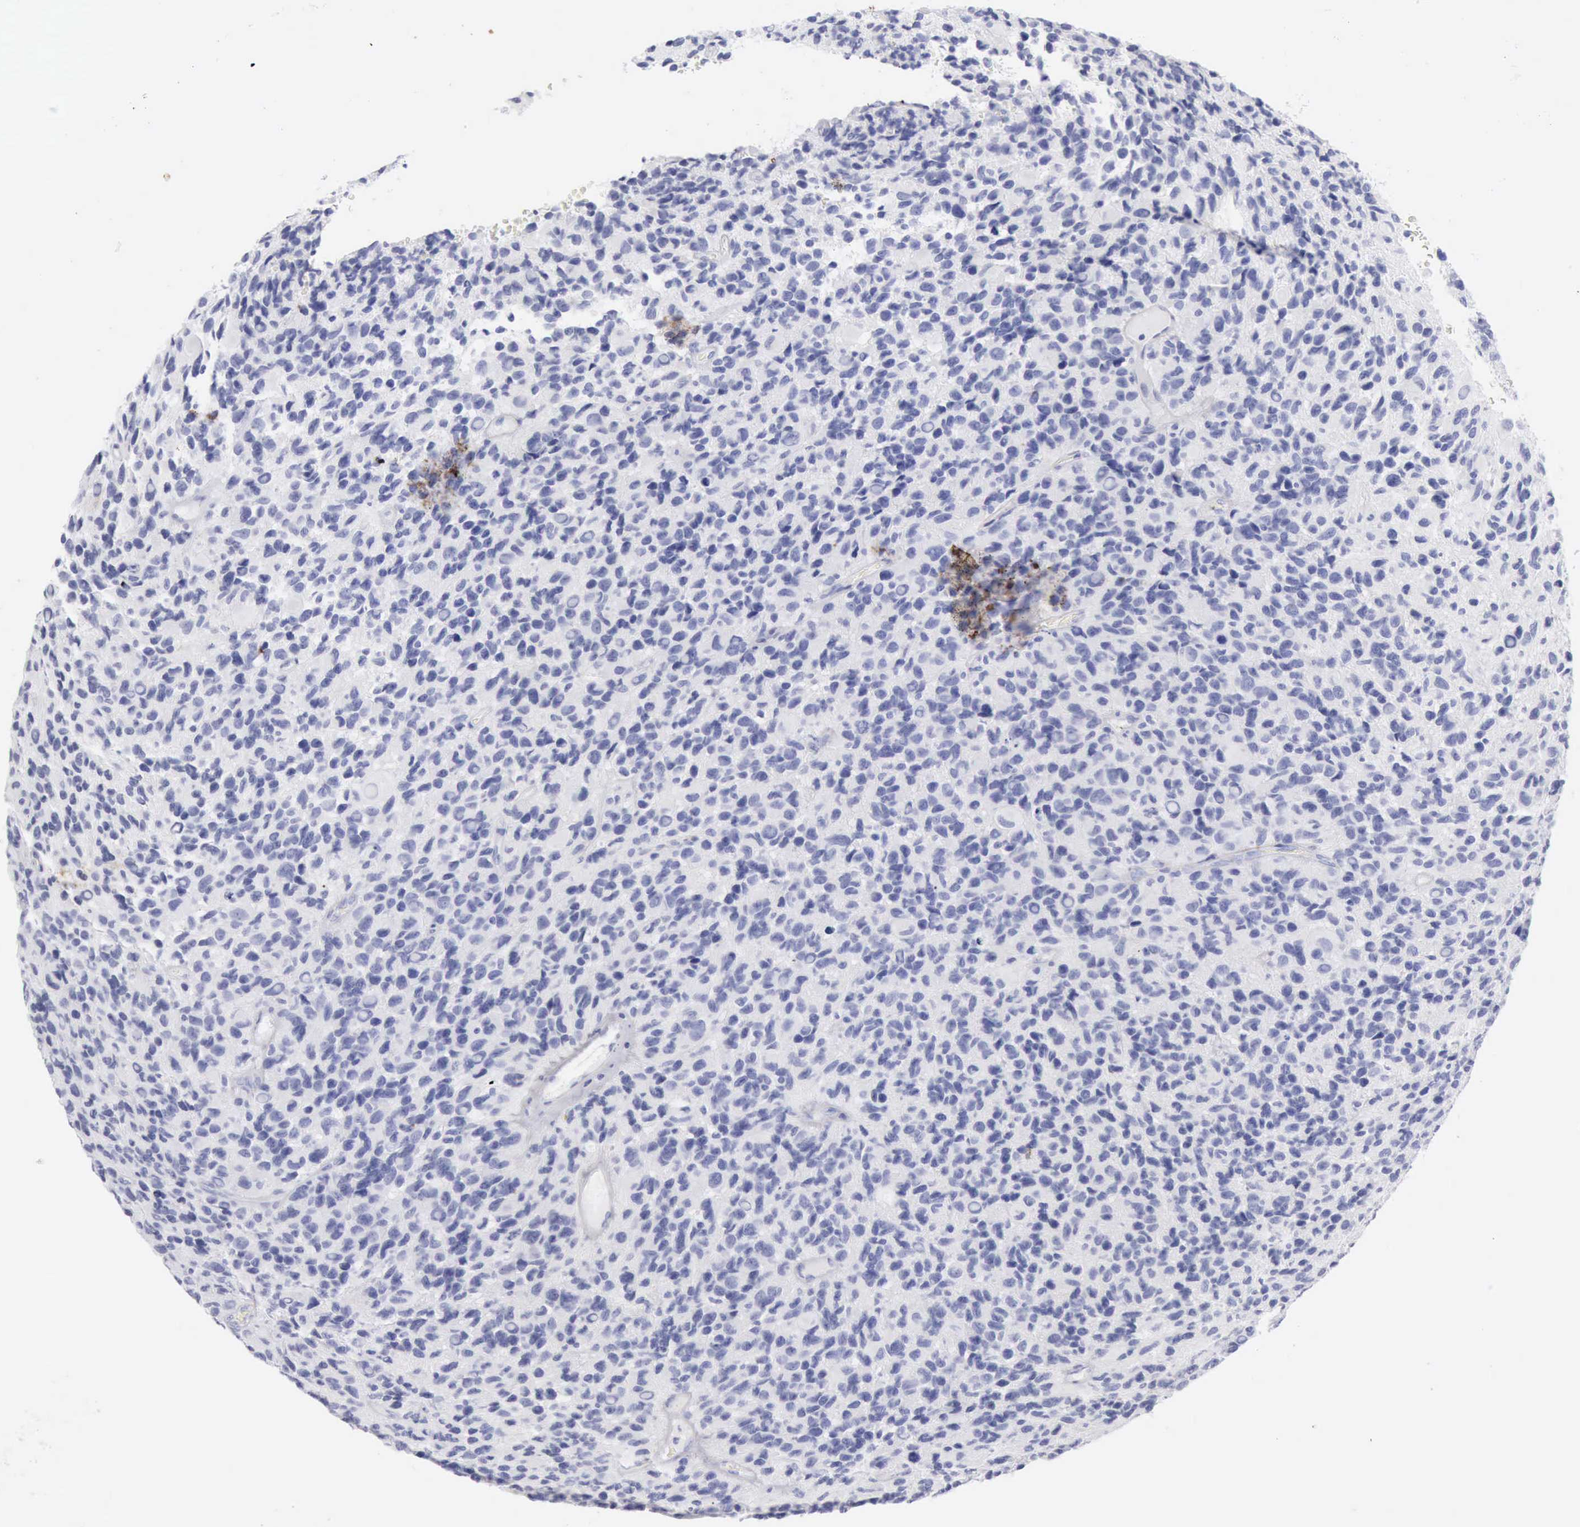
{"staining": {"intensity": "negative", "quantity": "none", "location": "none"}, "tissue": "glioma", "cell_type": "Tumor cells", "image_type": "cancer", "snomed": [{"axis": "morphology", "description": "Glioma, malignant, High grade"}, {"axis": "topography", "description": "Brain"}], "caption": "DAB (3,3'-diaminobenzidine) immunohistochemical staining of glioma reveals no significant expression in tumor cells.", "gene": "KRT10", "patient": {"sex": "male", "age": 77}}